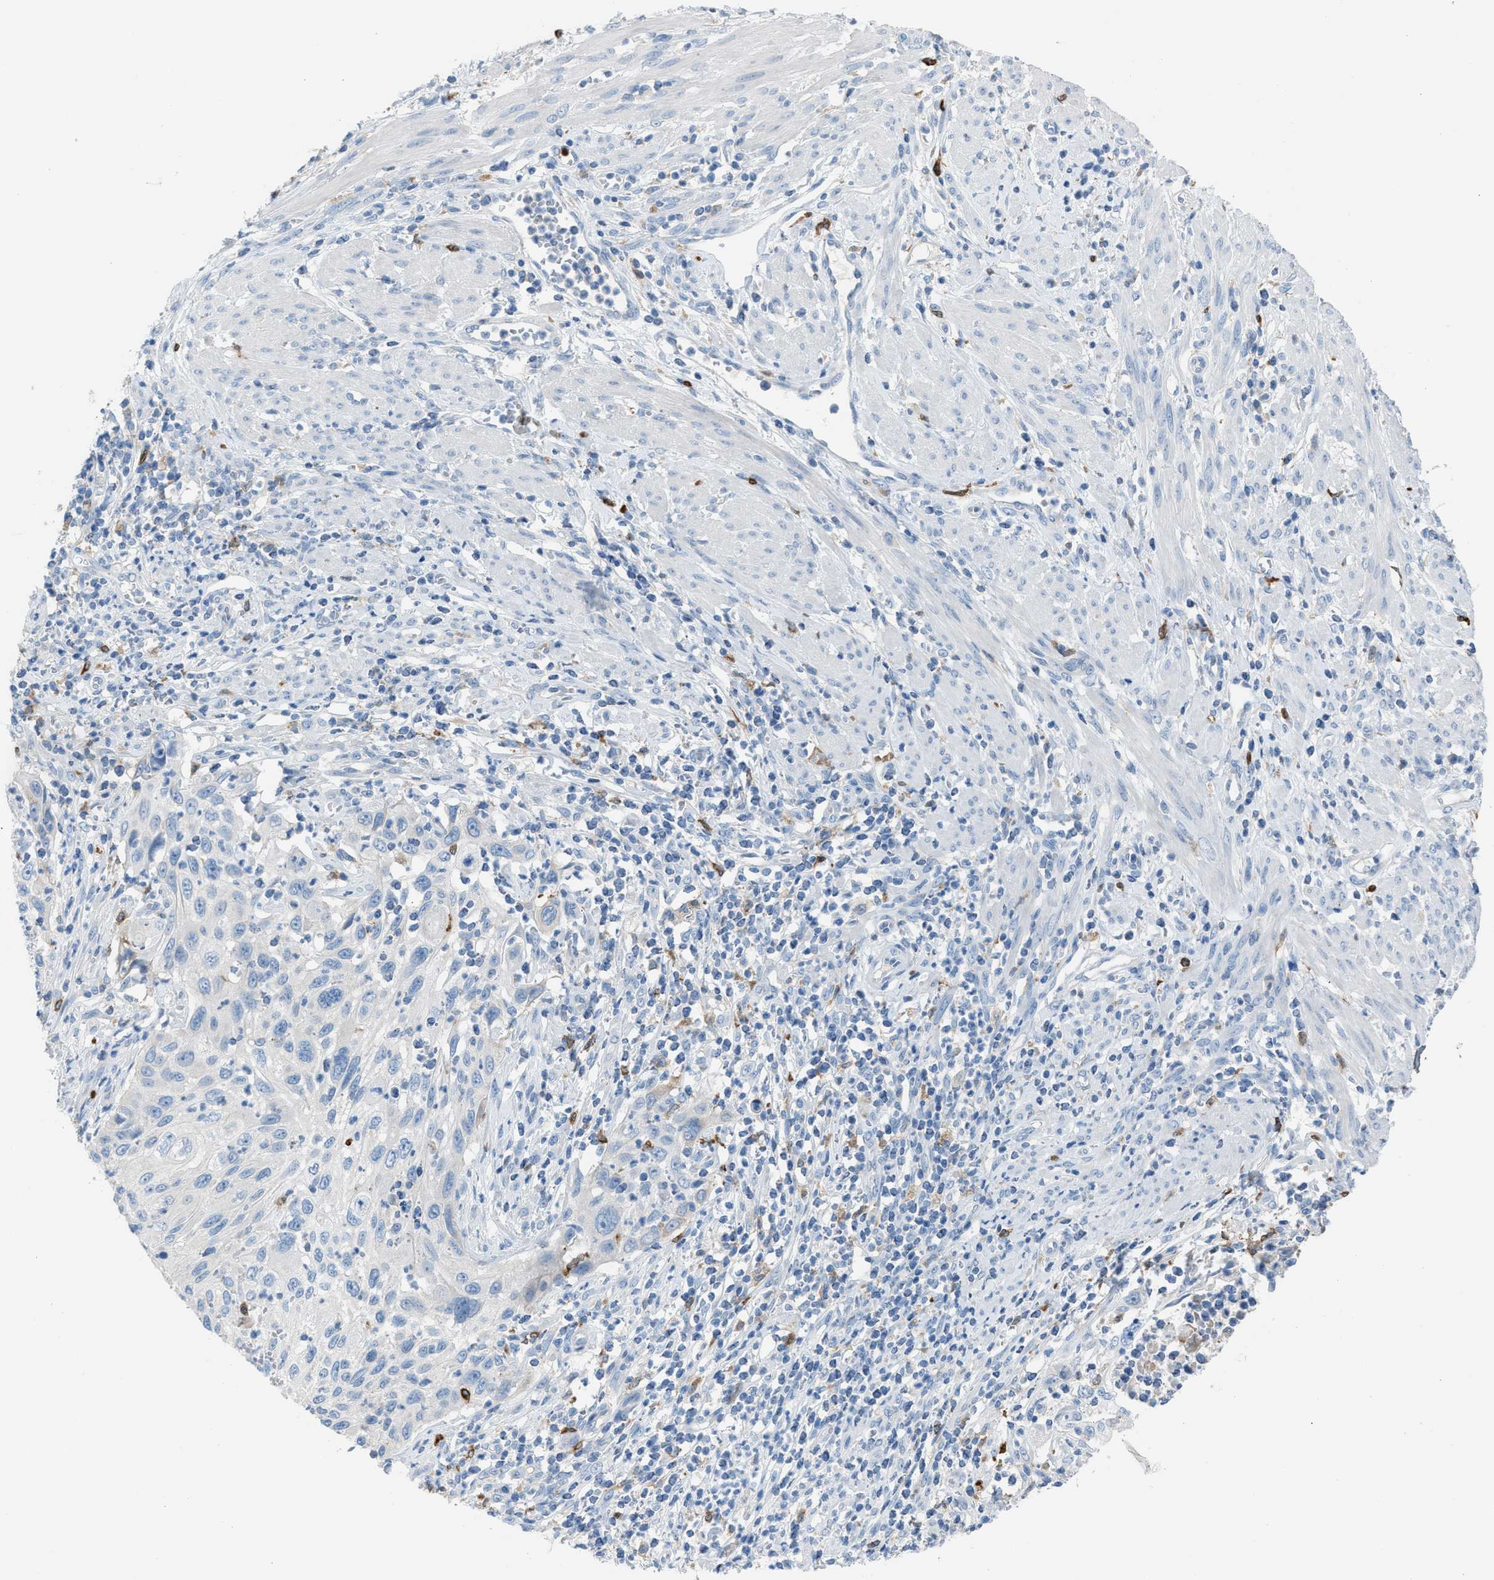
{"staining": {"intensity": "negative", "quantity": "none", "location": "none"}, "tissue": "cervical cancer", "cell_type": "Tumor cells", "image_type": "cancer", "snomed": [{"axis": "morphology", "description": "Squamous cell carcinoma, NOS"}, {"axis": "topography", "description": "Cervix"}], "caption": "A photomicrograph of human squamous cell carcinoma (cervical) is negative for staining in tumor cells.", "gene": "CLEC10A", "patient": {"sex": "female", "age": 70}}